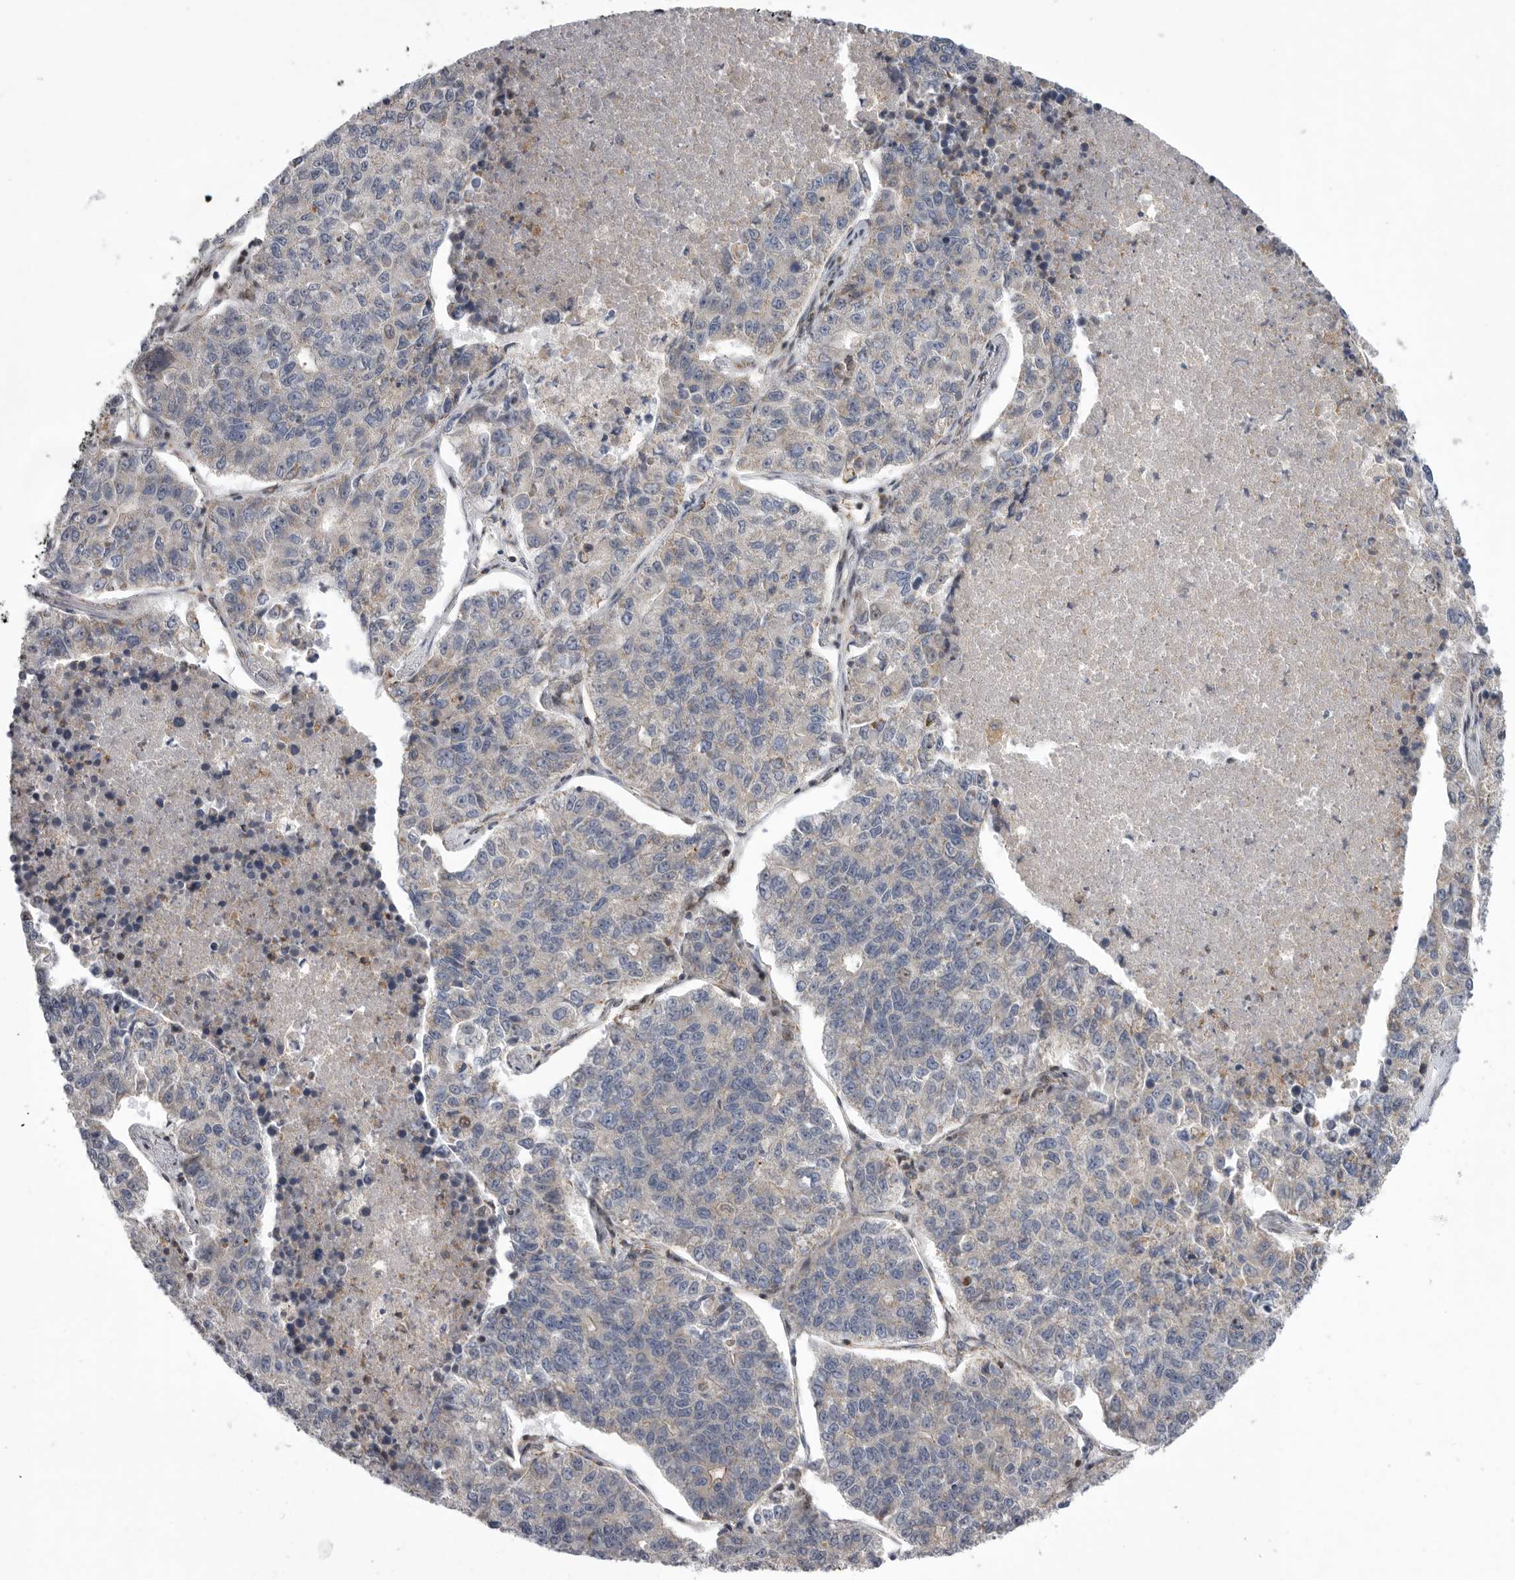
{"staining": {"intensity": "negative", "quantity": "none", "location": "none"}, "tissue": "lung cancer", "cell_type": "Tumor cells", "image_type": "cancer", "snomed": [{"axis": "morphology", "description": "Adenocarcinoma, NOS"}, {"axis": "topography", "description": "Lung"}], "caption": "The immunohistochemistry histopathology image has no significant expression in tumor cells of lung adenocarcinoma tissue.", "gene": "MPZL1", "patient": {"sex": "male", "age": 49}}